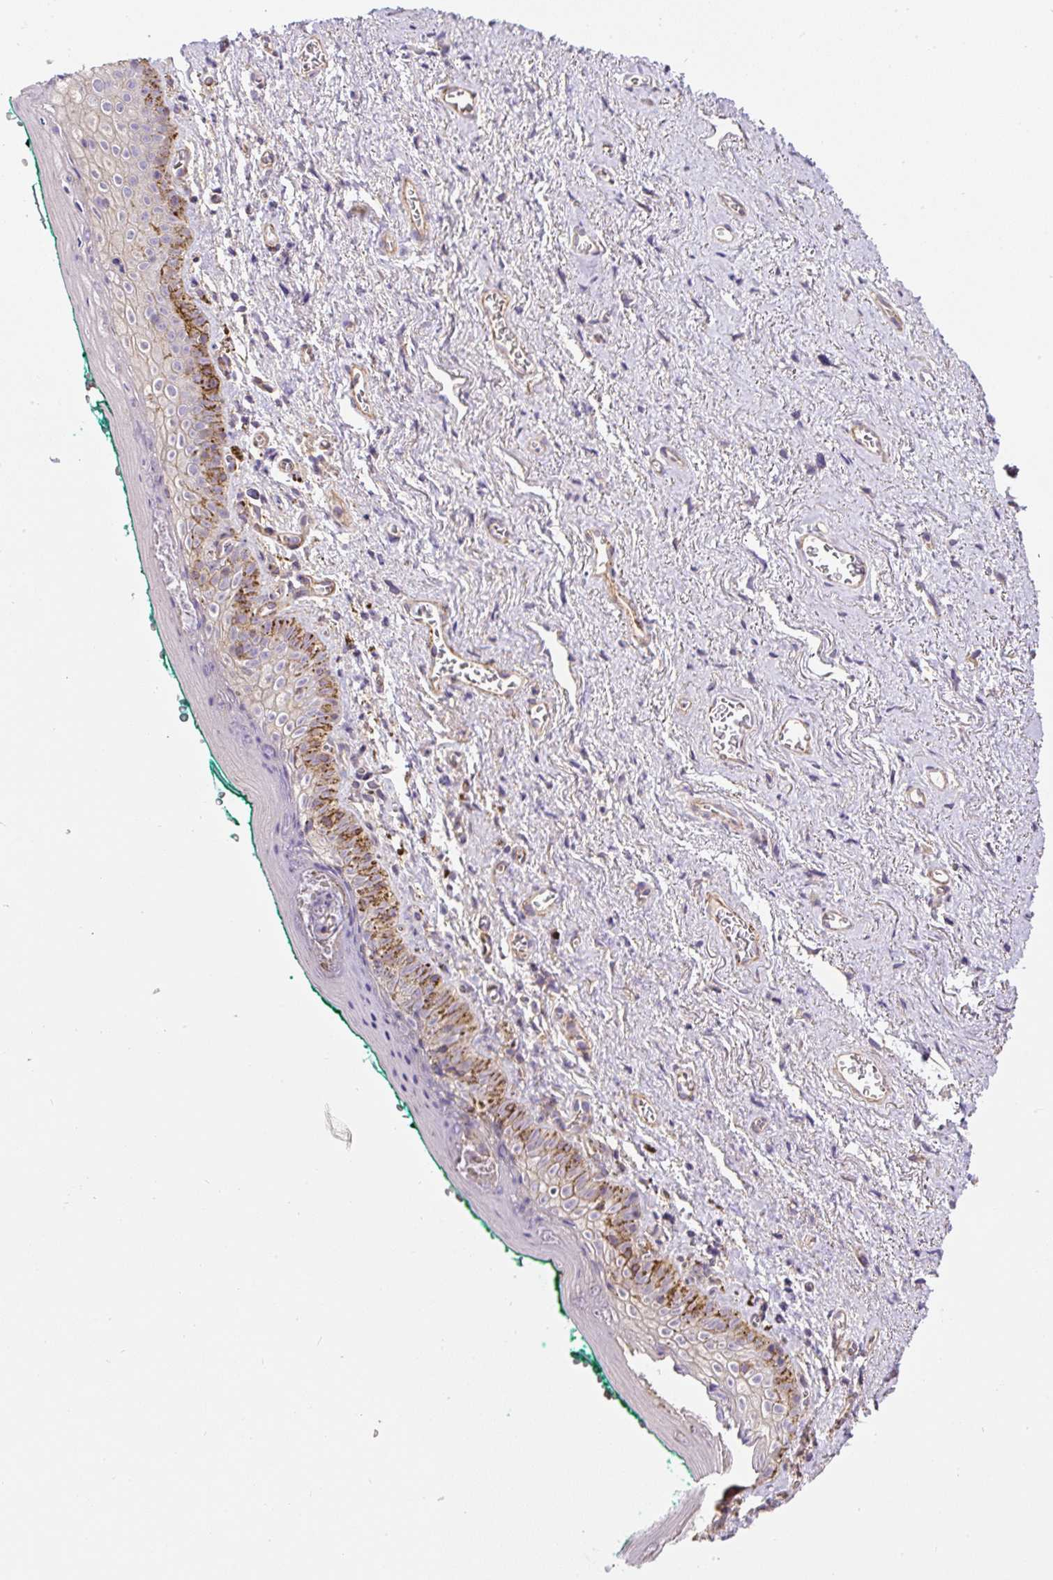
{"staining": {"intensity": "weak", "quantity": "<25%", "location": "cytoplasmic/membranous"}, "tissue": "vagina", "cell_type": "Squamous epithelial cells", "image_type": "normal", "snomed": [{"axis": "morphology", "description": "Normal tissue, NOS"}, {"axis": "topography", "description": "Vulva"}, {"axis": "topography", "description": "Vagina"}, {"axis": "topography", "description": "Peripheral nerve tissue"}], "caption": "Immunohistochemistry histopathology image of normal vagina: human vagina stained with DAB (3,3'-diaminobenzidine) exhibits no significant protein staining in squamous epithelial cells.", "gene": "RNF170", "patient": {"sex": "female", "age": 66}}